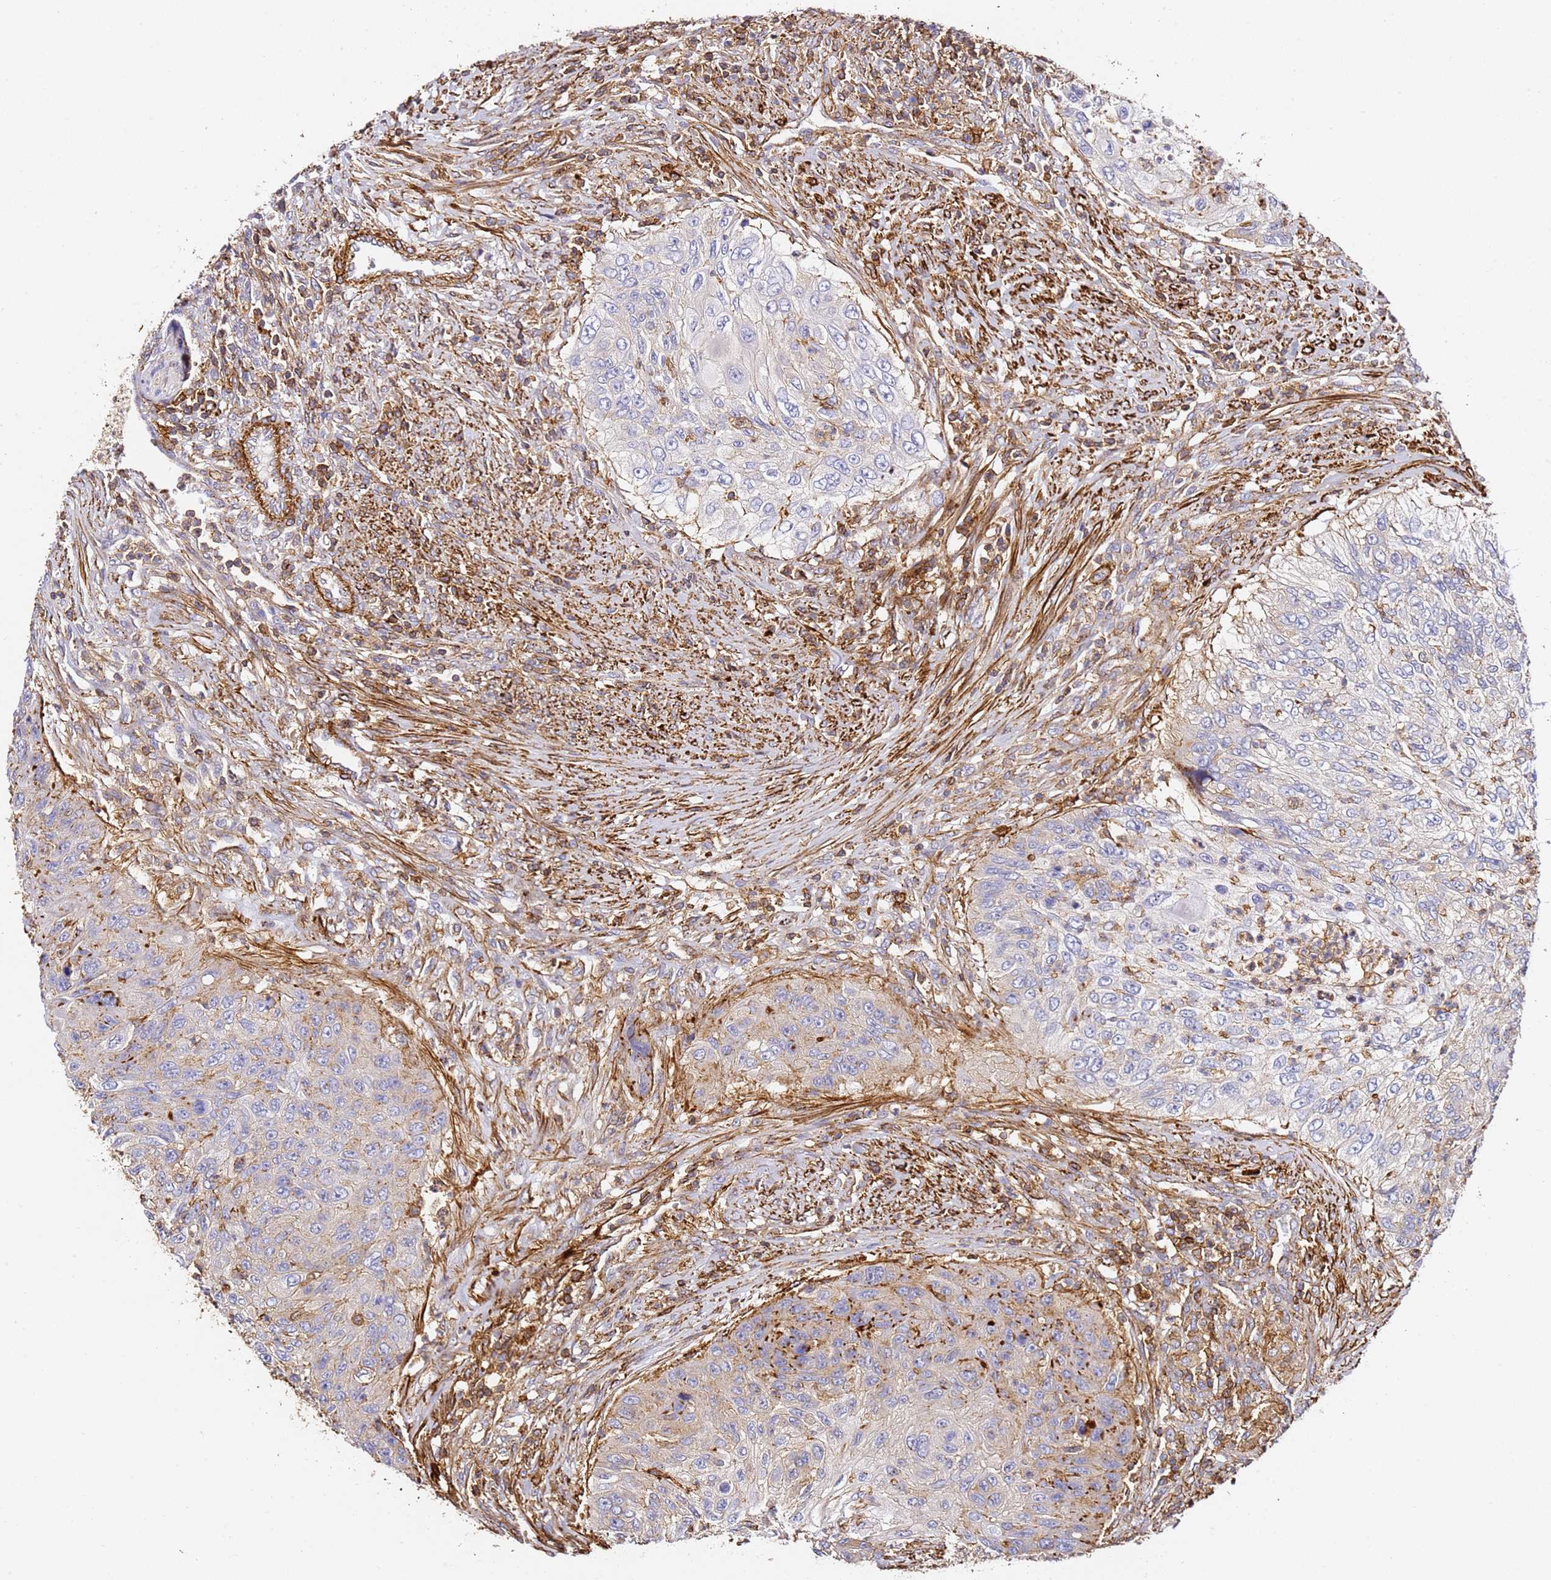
{"staining": {"intensity": "weak", "quantity": "25%-75%", "location": "cytoplasmic/membranous"}, "tissue": "urothelial cancer", "cell_type": "Tumor cells", "image_type": "cancer", "snomed": [{"axis": "morphology", "description": "Urothelial carcinoma, High grade"}, {"axis": "topography", "description": "Urinary bladder"}], "caption": "Immunohistochemical staining of urothelial carcinoma (high-grade) displays low levels of weak cytoplasmic/membranous positivity in approximately 25%-75% of tumor cells.", "gene": "ZNF671", "patient": {"sex": "female", "age": 60}}